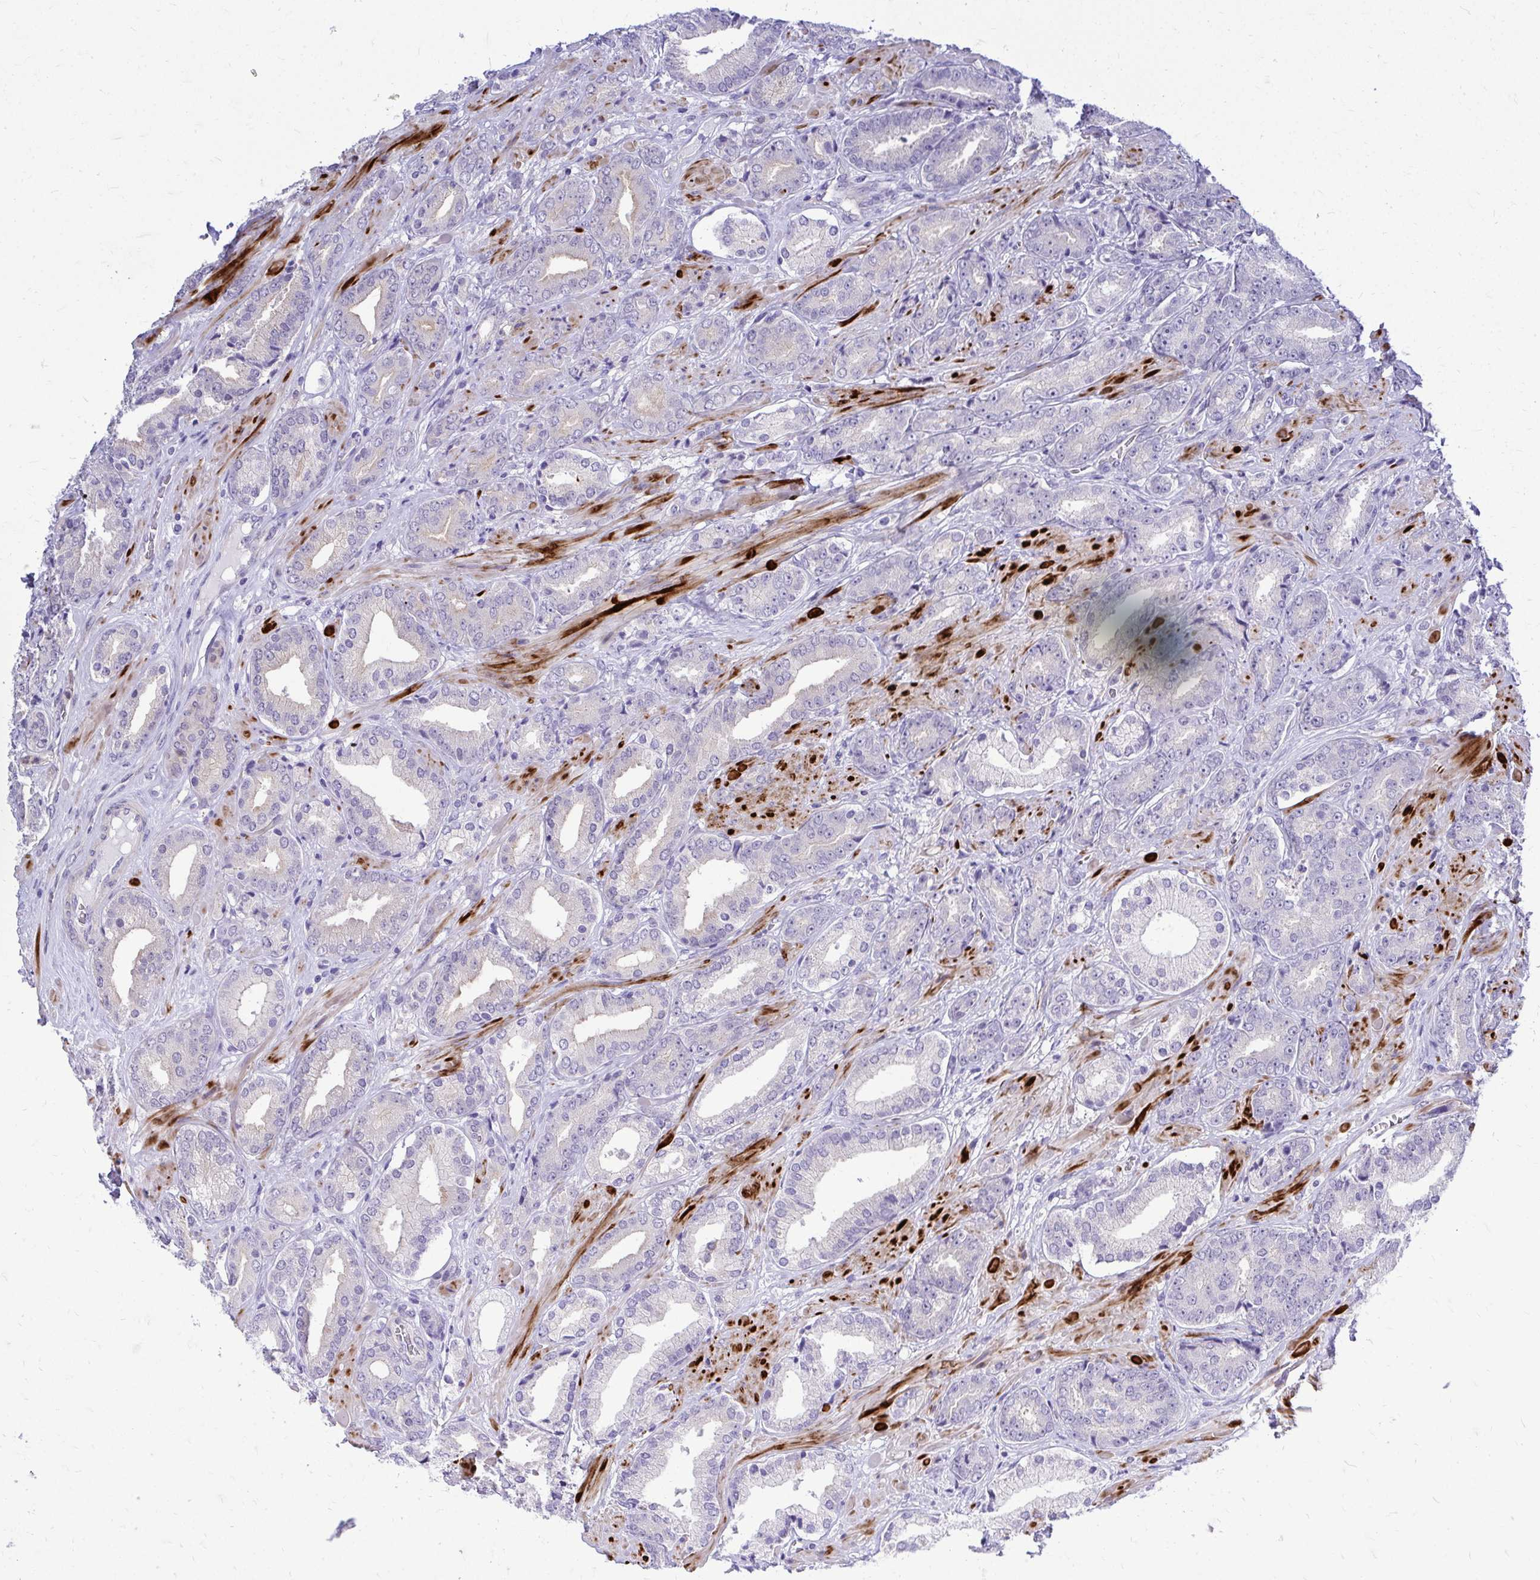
{"staining": {"intensity": "negative", "quantity": "none", "location": "none"}, "tissue": "prostate cancer", "cell_type": "Tumor cells", "image_type": "cancer", "snomed": [{"axis": "morphology", "description": "Adenocarcinoma, High grade"}, {"axis": "topography", "description": "Prostate"}], "caption": "The photomicrograph shows no significant staining in tumor cells of adenocarcinoma (high-grade) (prostate).", "gene": "ZSWIM9", "patient": {"sex": "male", "age": 56}}